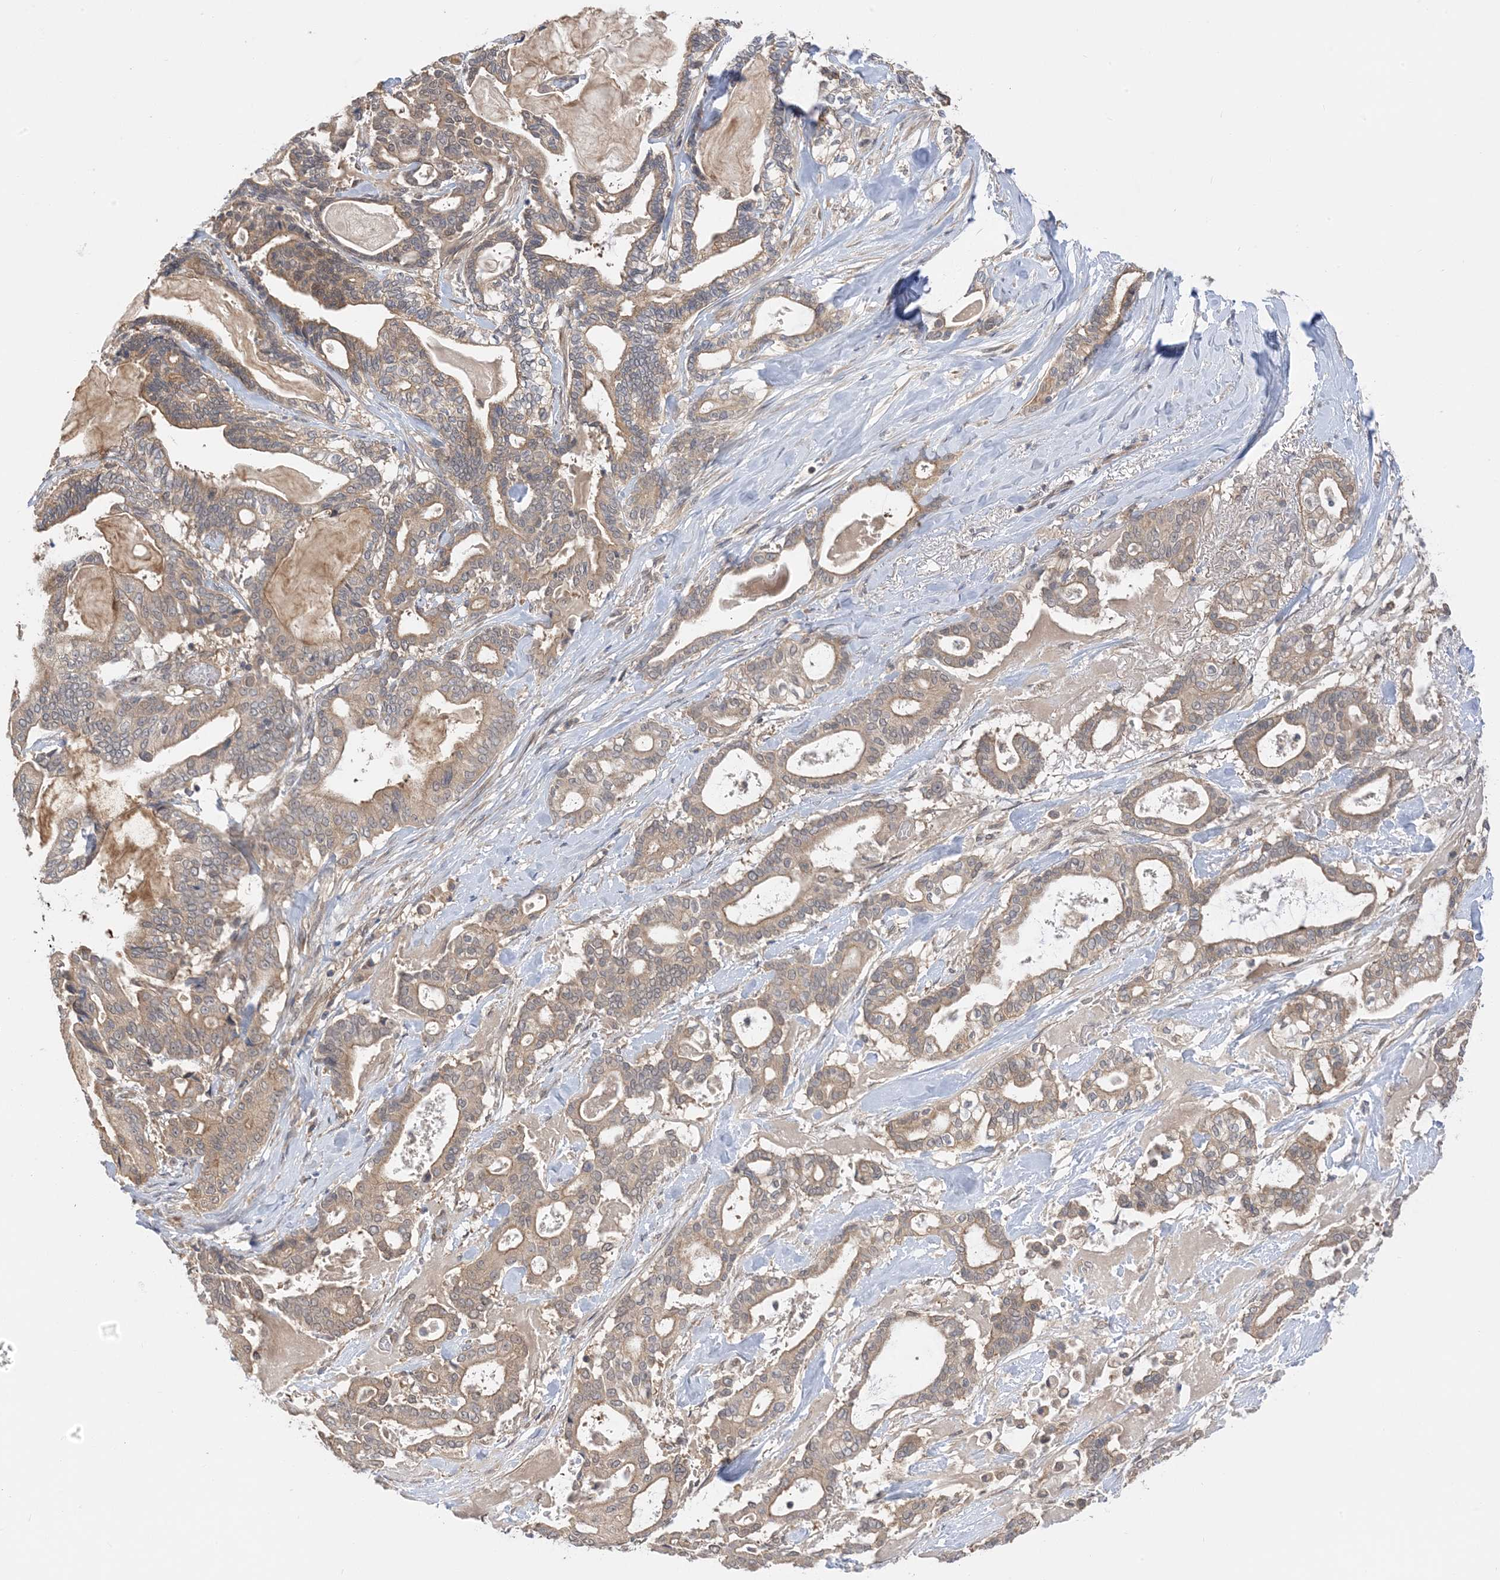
{"staining": {"intensity": "moderate", "quantity": ">75%", "location": "cytoplasmic/membranous"}, "tissue": "pancreatic cancer", "cell_type": "Tumor cells", "image_type": "cancer", "snomed": [{"axis": "morphology", "description": "Adenocarcinoma, NOS"}, {"axis": "topography", "description": "Pancreas"}], "caption": "Immunohistochemistry photomicrograph of neoplastic tissue: human pancreatic cancer (adenocarcinoma) stained using immunohistochemistry reveals medium levels of moderate protein expression localized specifically in the cytoplasmic/membranous of tumor cells, appearing as a cytoplasmic/membranous brown color.", "gene": "WDR26", "patient": {"sex": "male", "age": 63}}